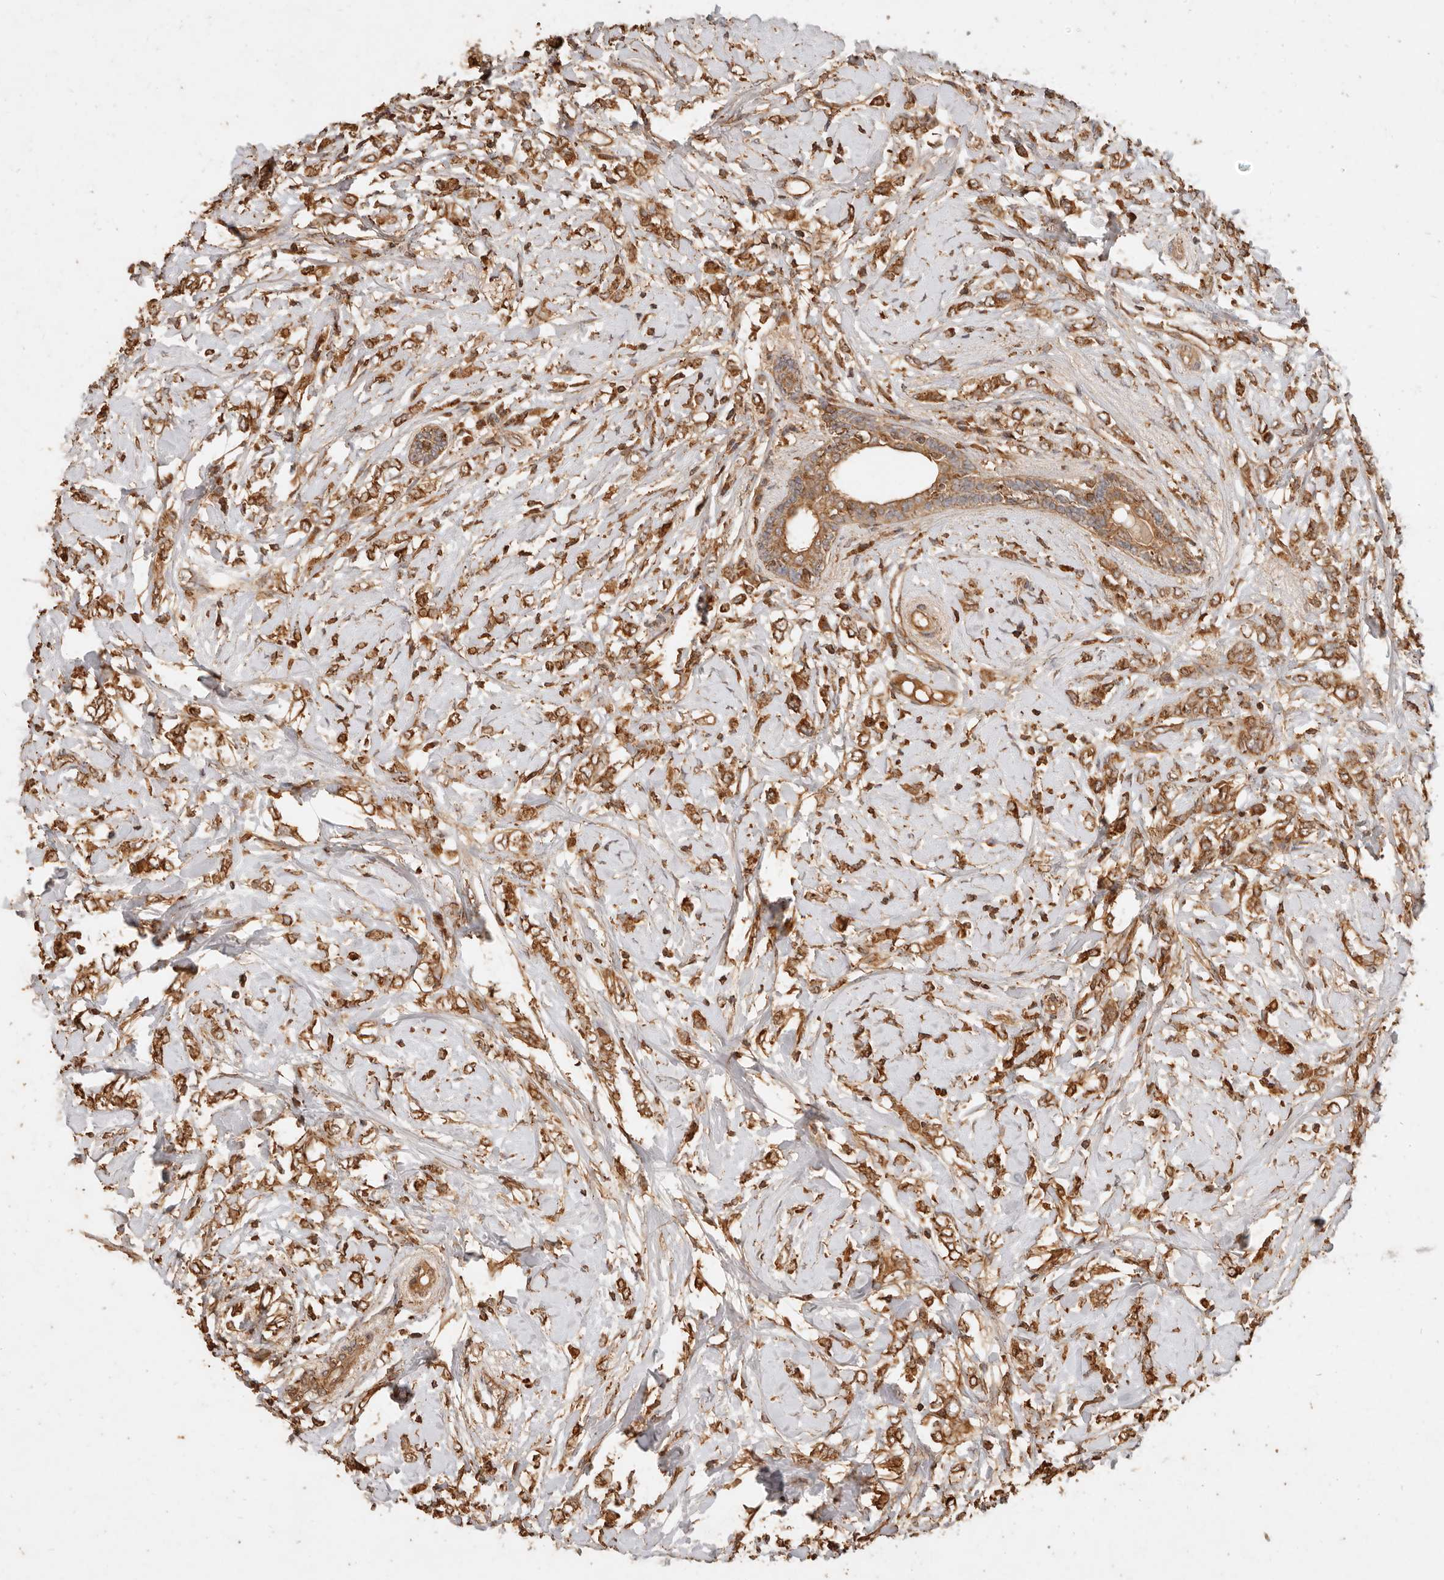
{"staining": {"intensity": "strong", "quantity": ">75%", "location": "cytoplasmic/membranous"}, "tissue": "breast cancer", "cell_type": "Tumor cells", "image_type": "cancer", "snomed": [{"axis": "morphology", "description": "Normal tissue, NOS"}, {"axis": "morphology", "description": "Lobular carcinoma"}, {"axis": "topography", "description": "Breast"}], "caption": "IHC of lobular carcinoma (breast) demonstrates high levels of strong cytoplasmic/membranous staining in approximately >75% of tumor cells.", "gene": "FAM180B", "patient": {"sex": "female", "age": 47}}